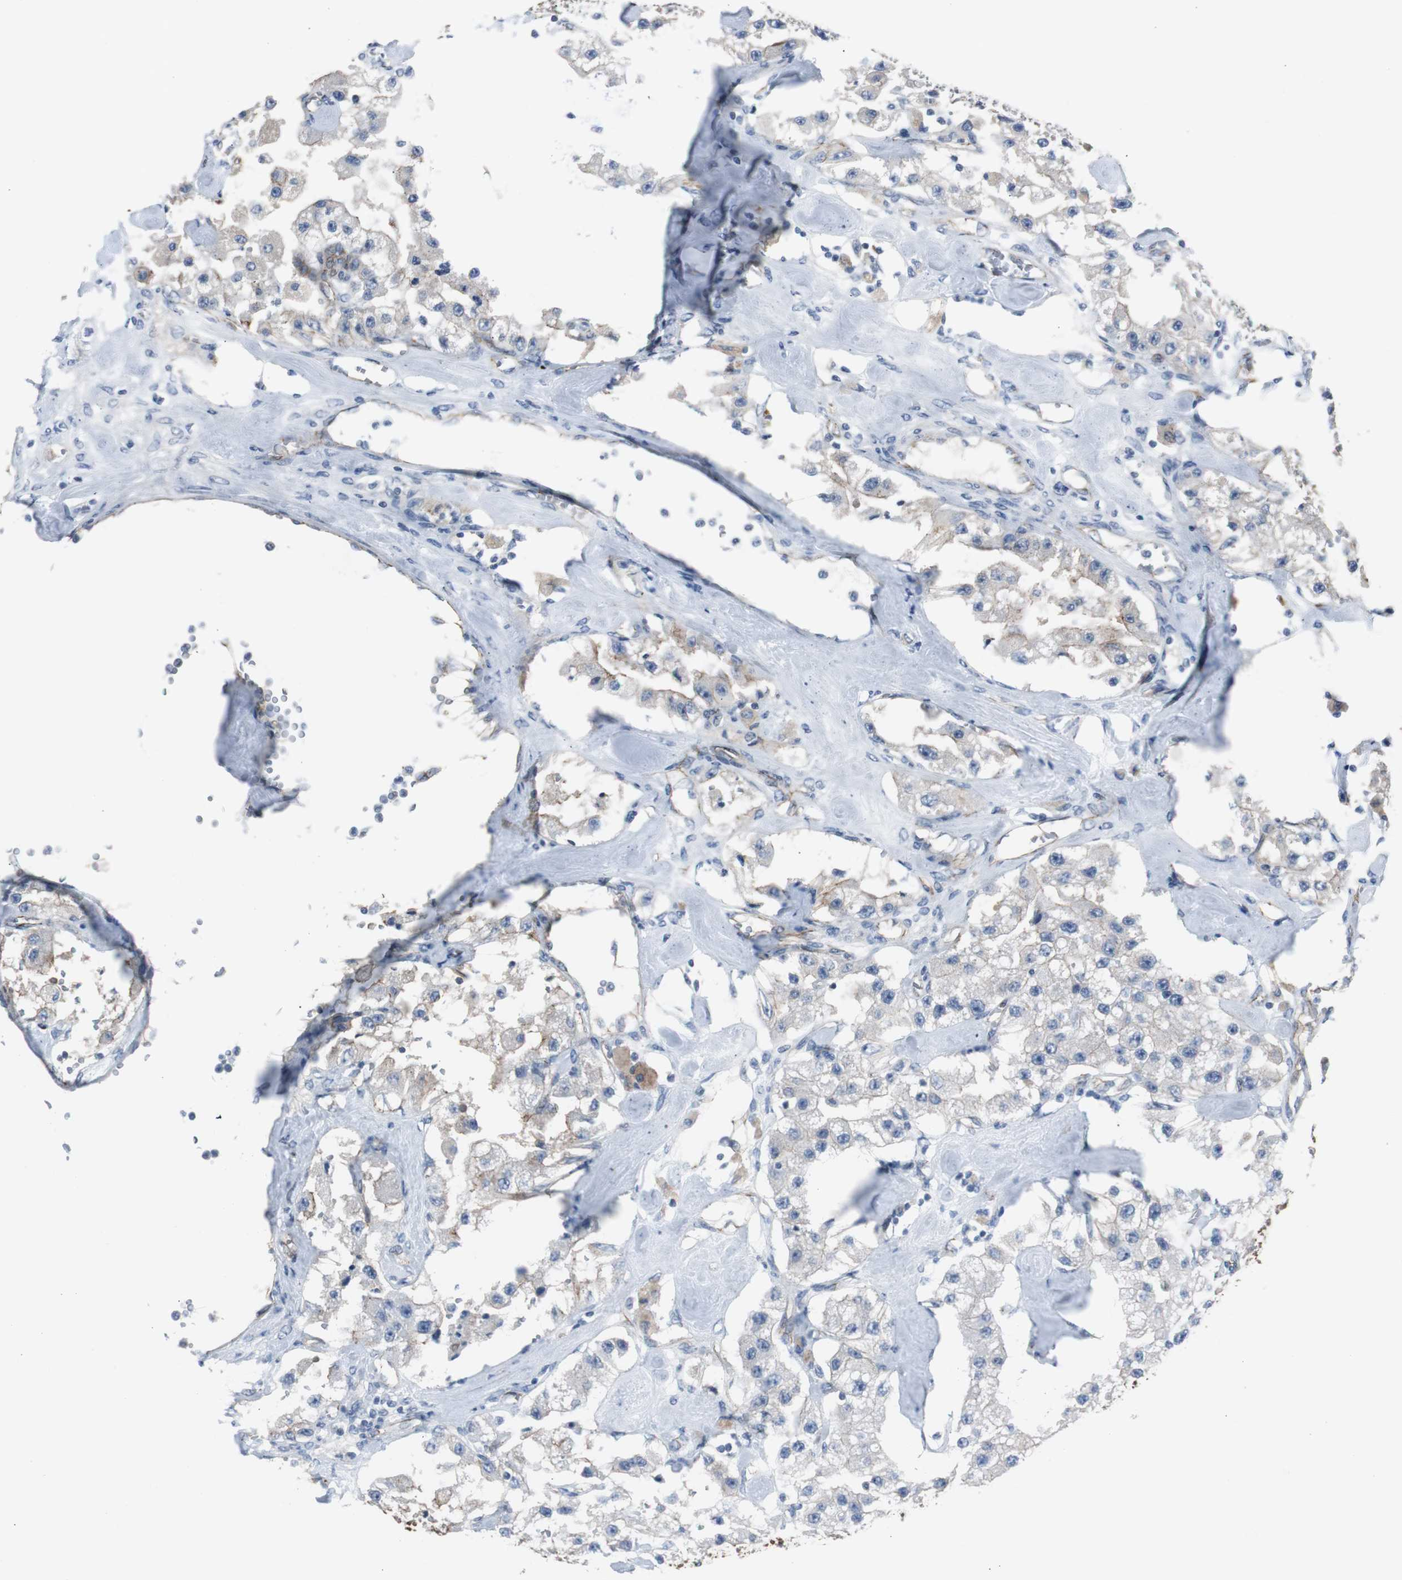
{"staining": {"intensity": "weak", "quantity": "<25%", "location": "cytoplasmic/membranous"}, "tissue": "carcinoid", "cell_type": "Tumor cells", "image_type": "cancer", "snomed": [{"axis": "morphology", "description": "Carcinoid, malignant, NOS"}, {"axis": "topography", "description": "Pancreas"}], "caption": "This is a micrograph of immunohistochemistry (IHC) staining of carcinoid, which shows no staining in tumor cells.", "gene": "STXBP4", "patient": {"sex": "male", "age": 41}}